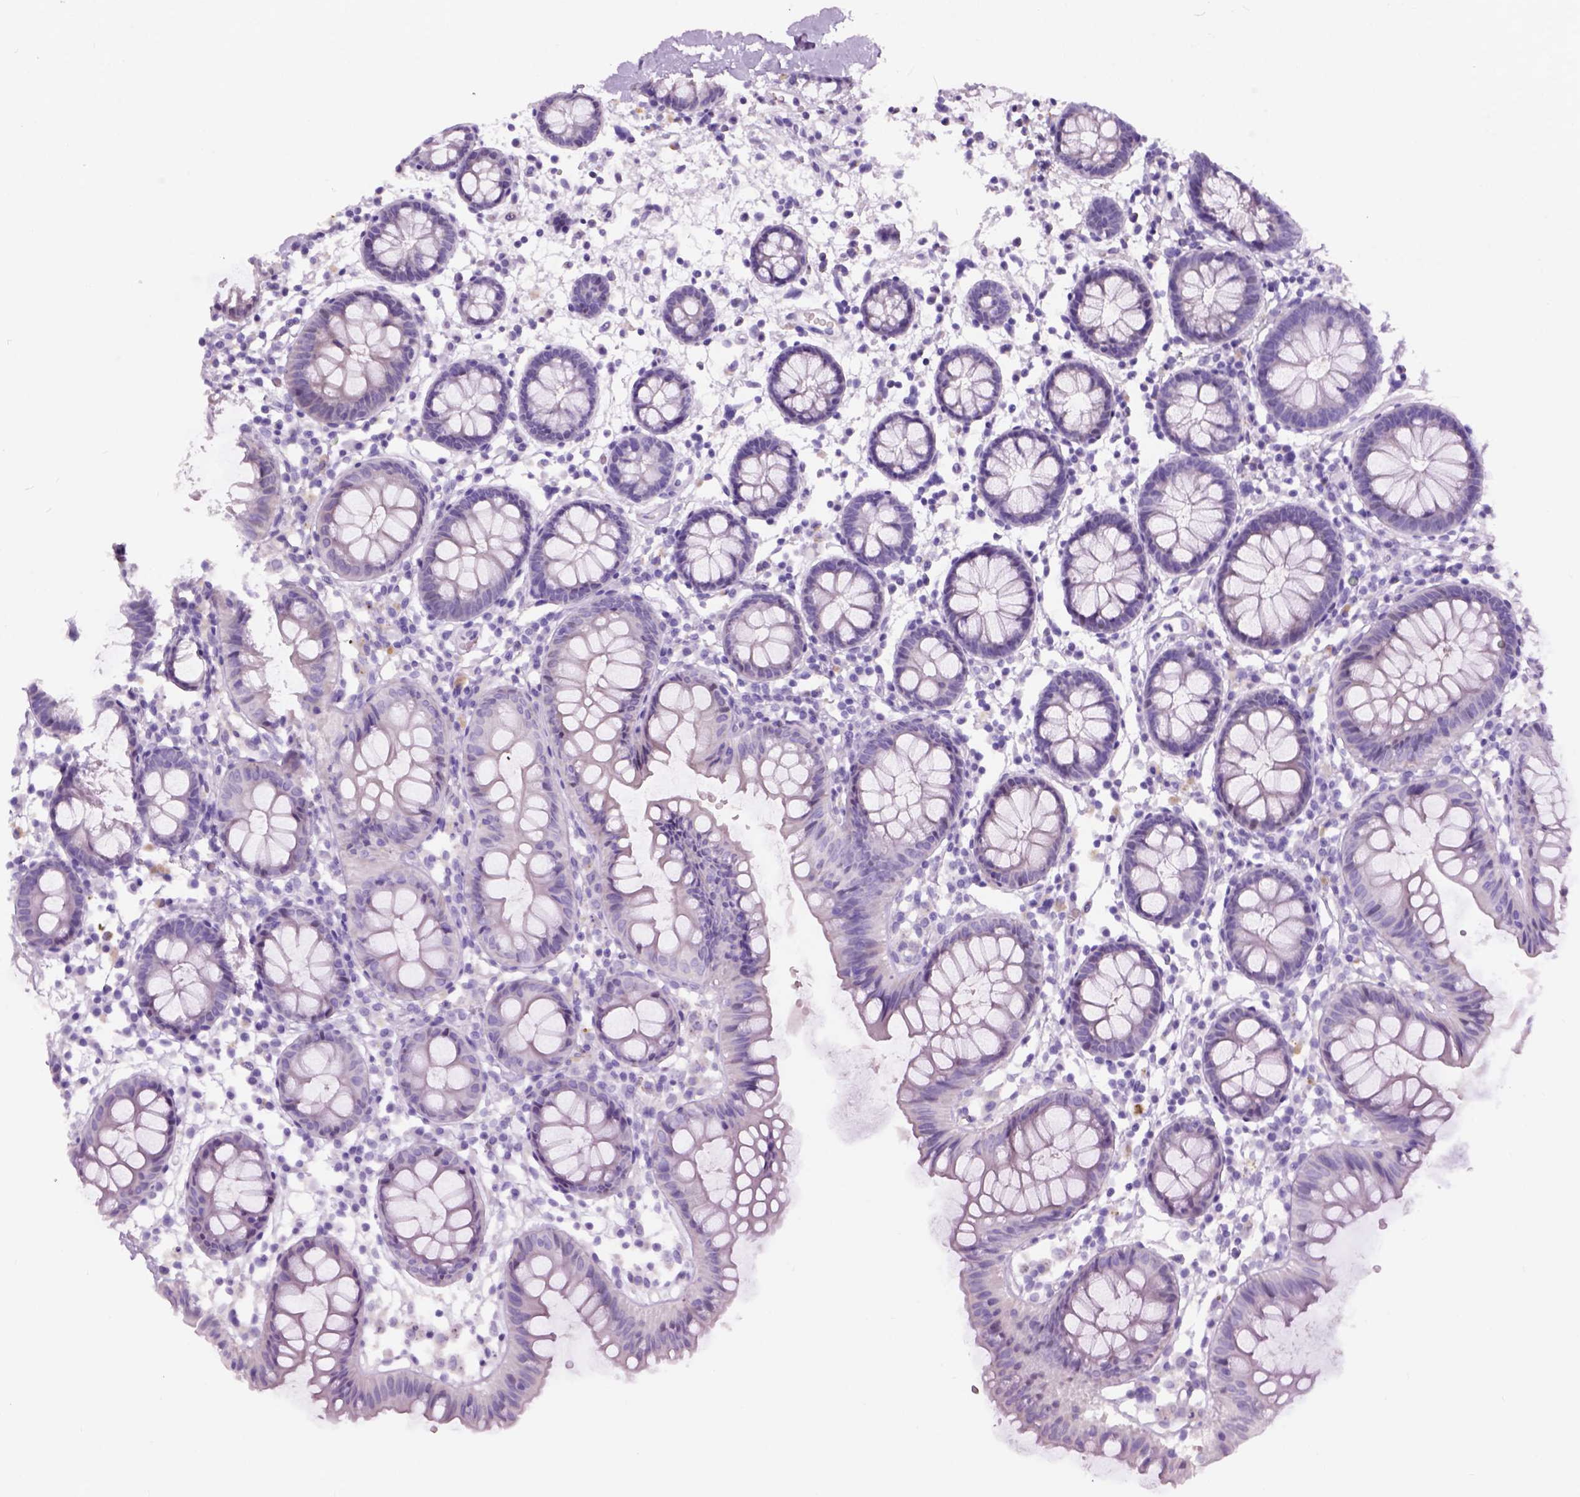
{"staining": {"intensity": "negative", "quantity": "none", "location": "none"}, "tissue": "colon", "cell_type": "Endothelial cells", "image_type": "normal", "snomed": [{"axis": "morphology", "description": "Normal tissue, NOS"}, {"axis": "topography", "description": "Colon"}], "caption": "This image is of normal colon stained with immunohistochemistry (IHC) to label a protein in brown with the nuclei are counter-stained blue. There is no staining in endothelial cells. Nuclei are stained in blue.", "gene": "AXDND1", "patient": {"sex": "female", "age": 84}}